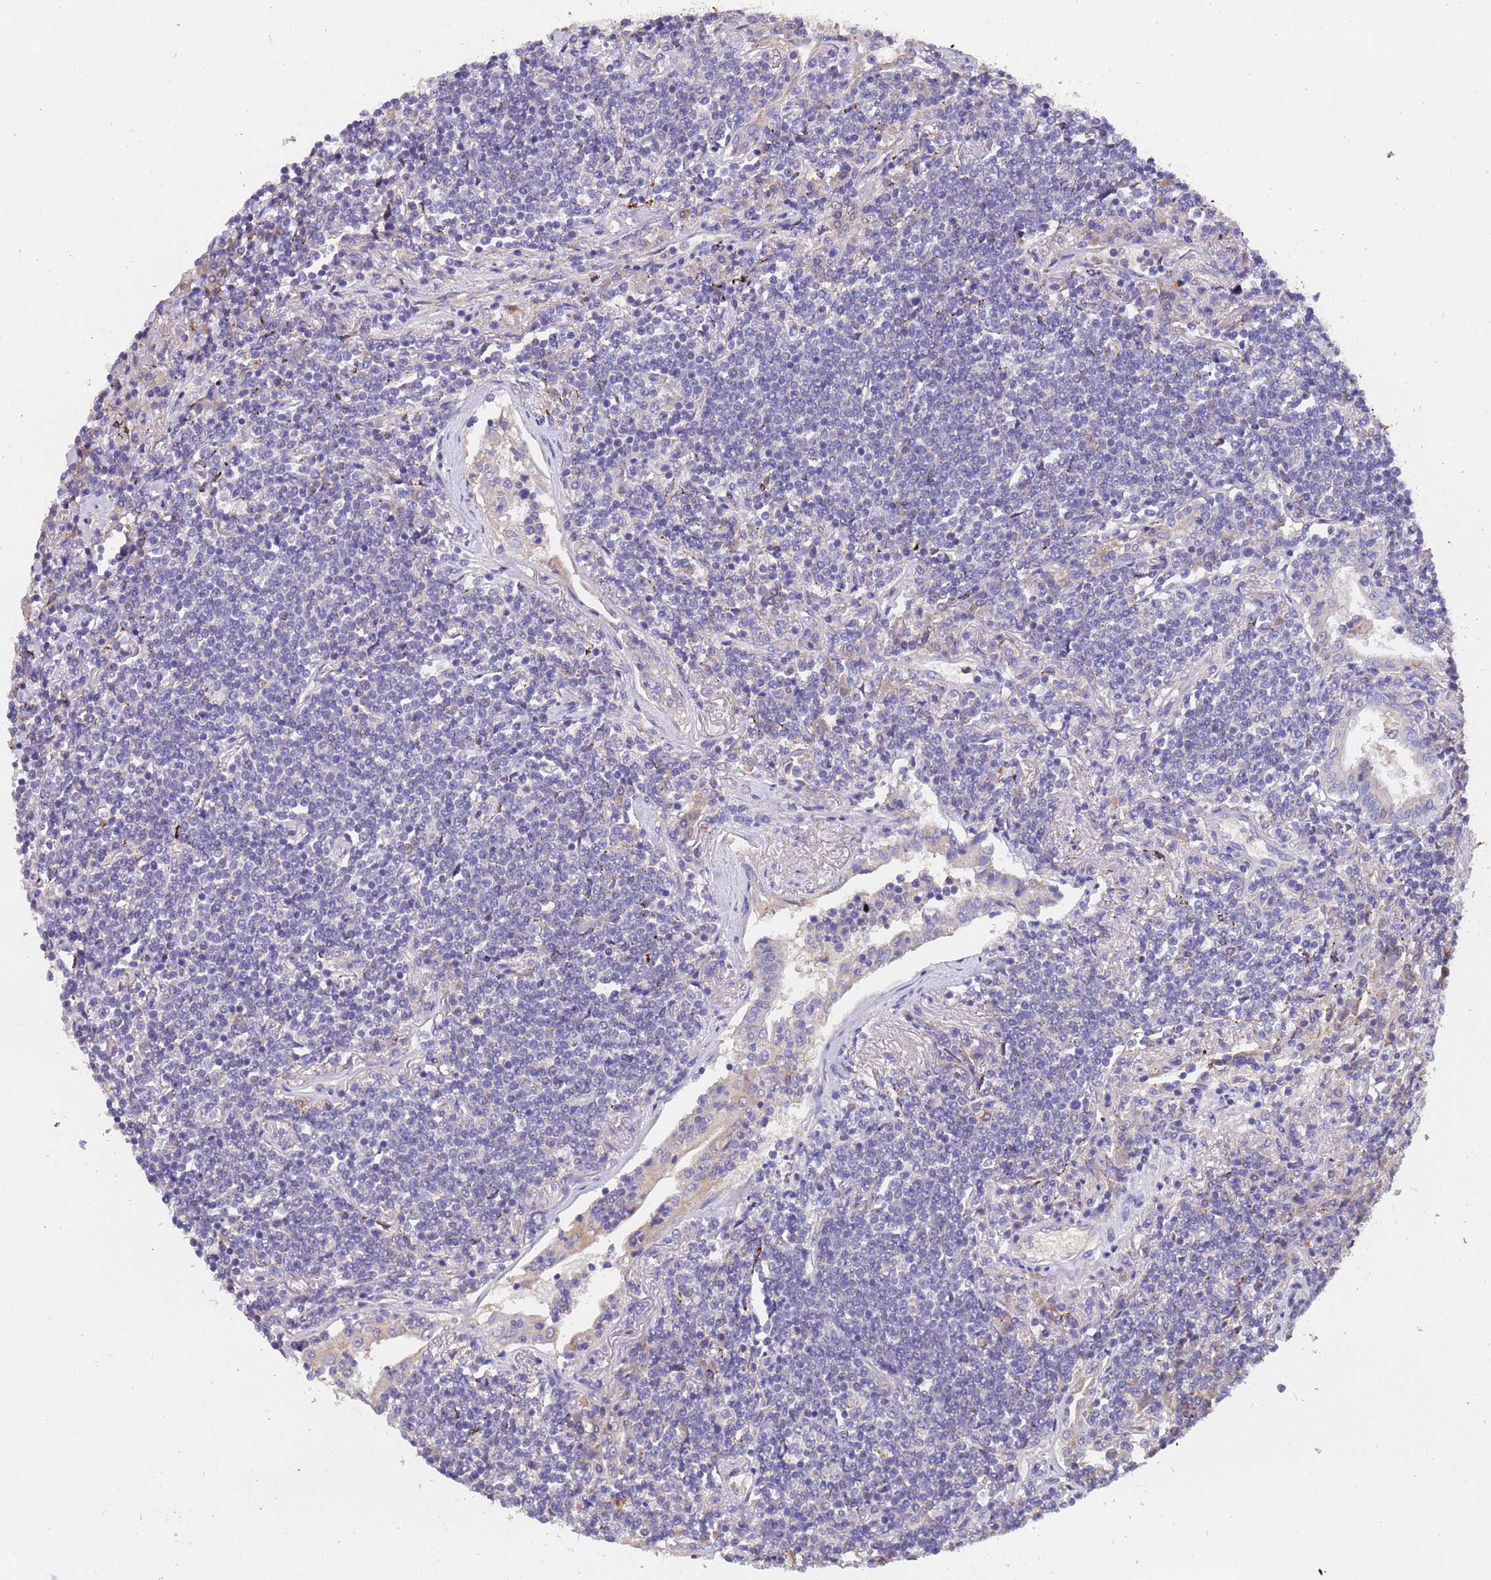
{"staining": {"intensity": "negative", "quantity": "none", "location": "none"}, "tissue": "lymphoma", "cell_type": "Tumor cells", "image_type": "cancer", "snomed": [{"axis": "morphology", "description": "Malignant lymphoma, non-Hodgkin's type, Low grade"}, {"axis": "topography", "description": "Lung"}], "caption": "A high-resolution micrograph shows IHC staining of low-grade malignant lymphoma, non-Hodgkin's type, which shows no significant staining in tumor cells. (DAB (3,3'-diaminobenzidine) IHC with hematoxylin counter stain).", "gene": "SLC24A3", "patient": {"sex": "female", "age": 71}}